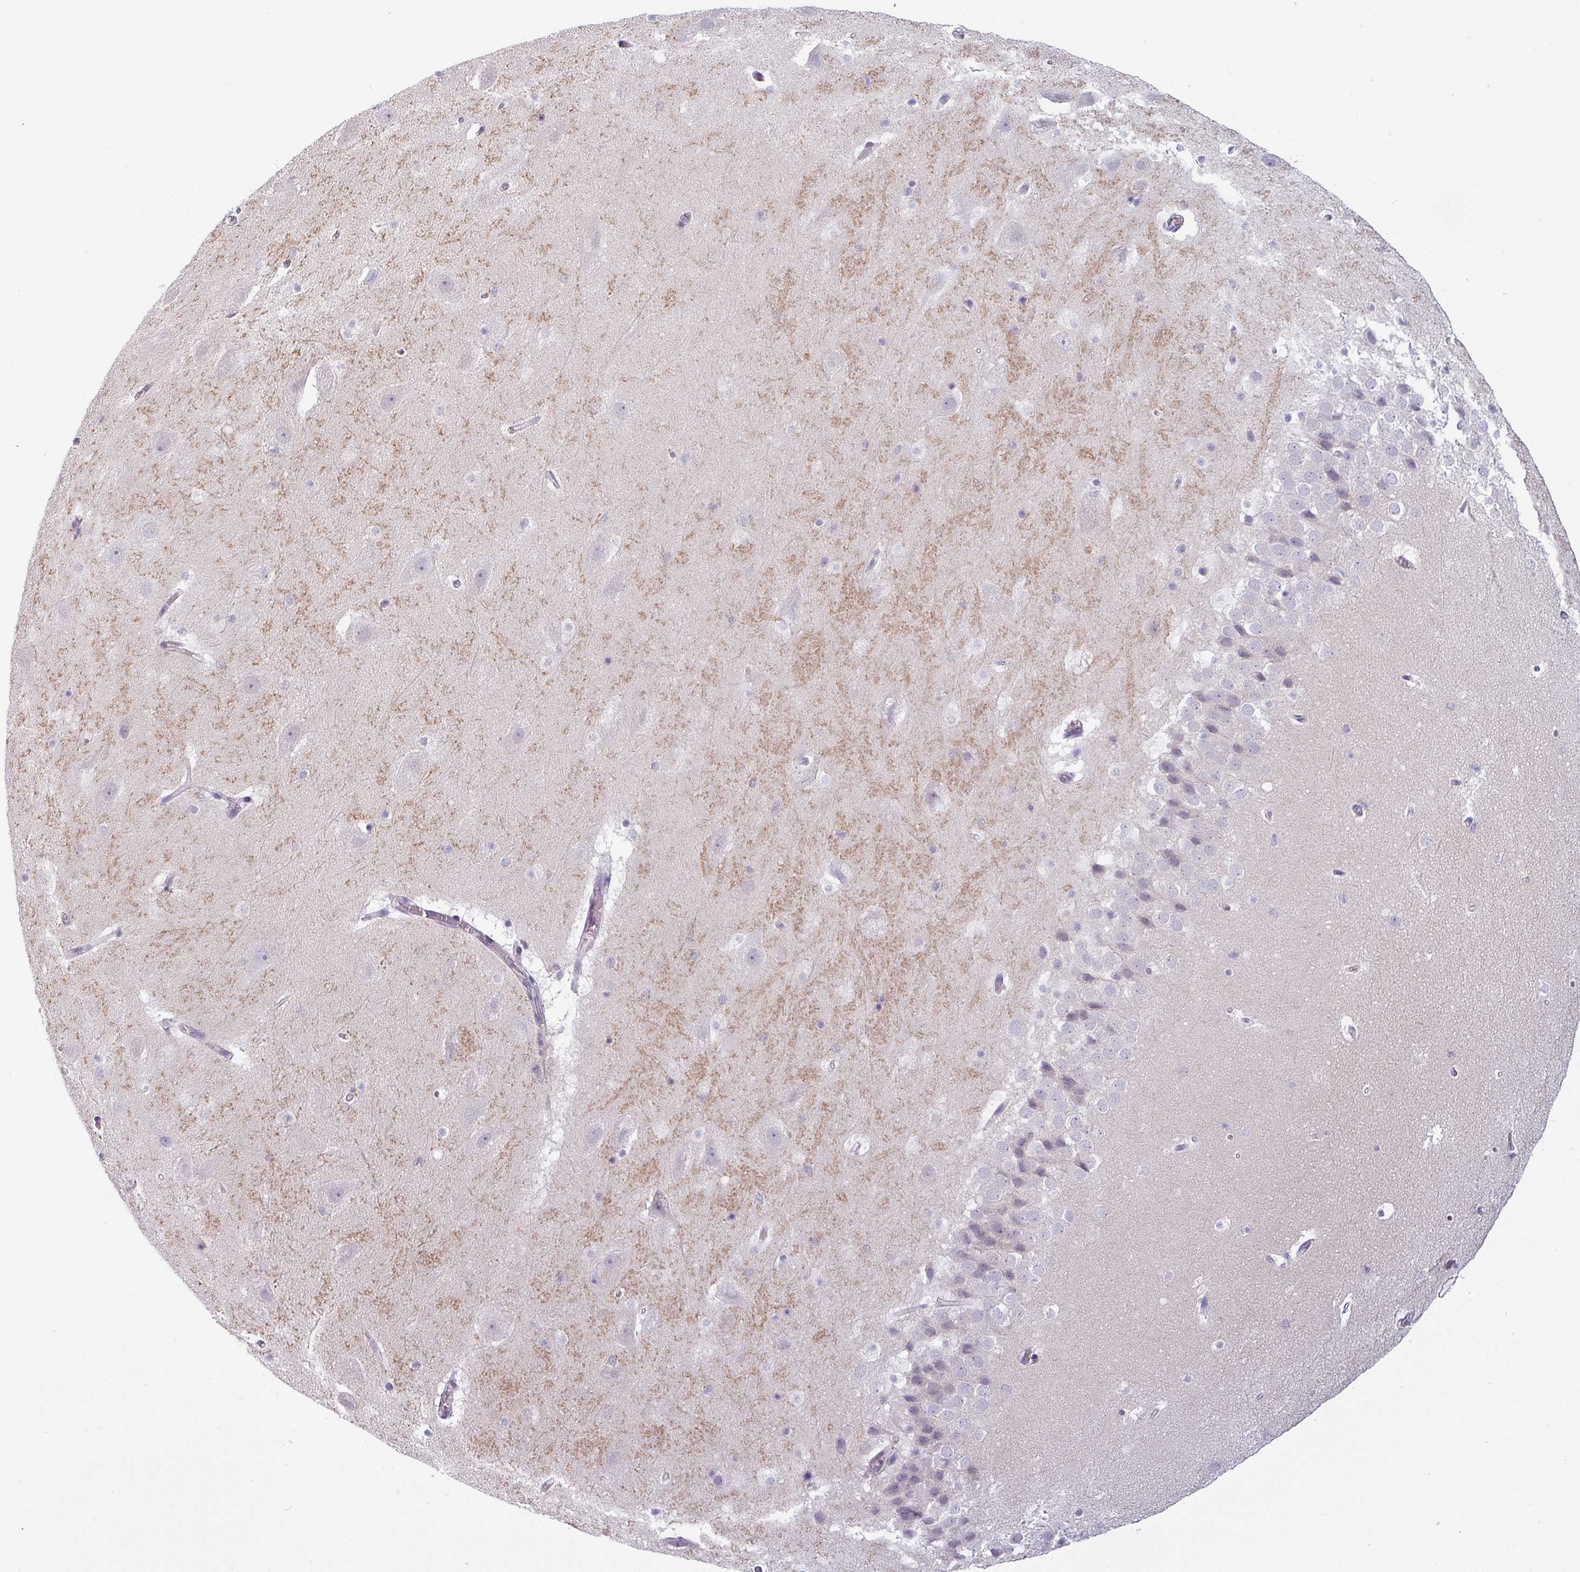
{"staining": {"intensity": "negative", "quantity": "none", "location": "none"}, "tissue": "hippocampus", "cell_type": "Glial cells", "image_type": "normal", "snomed": [{"axis": "morphology", "description": "Normal tissue, NOS"}, {"axis": "topography", "description": "Hippocampus"}], "caption": "A high-resolution histopathology image shows immunohistochemistry staining of unremarkable hippocampus, which displays no significant expression in glial cells.", "gene": "SLC26A9", "patient": {"sex": "male", "age": 37}}